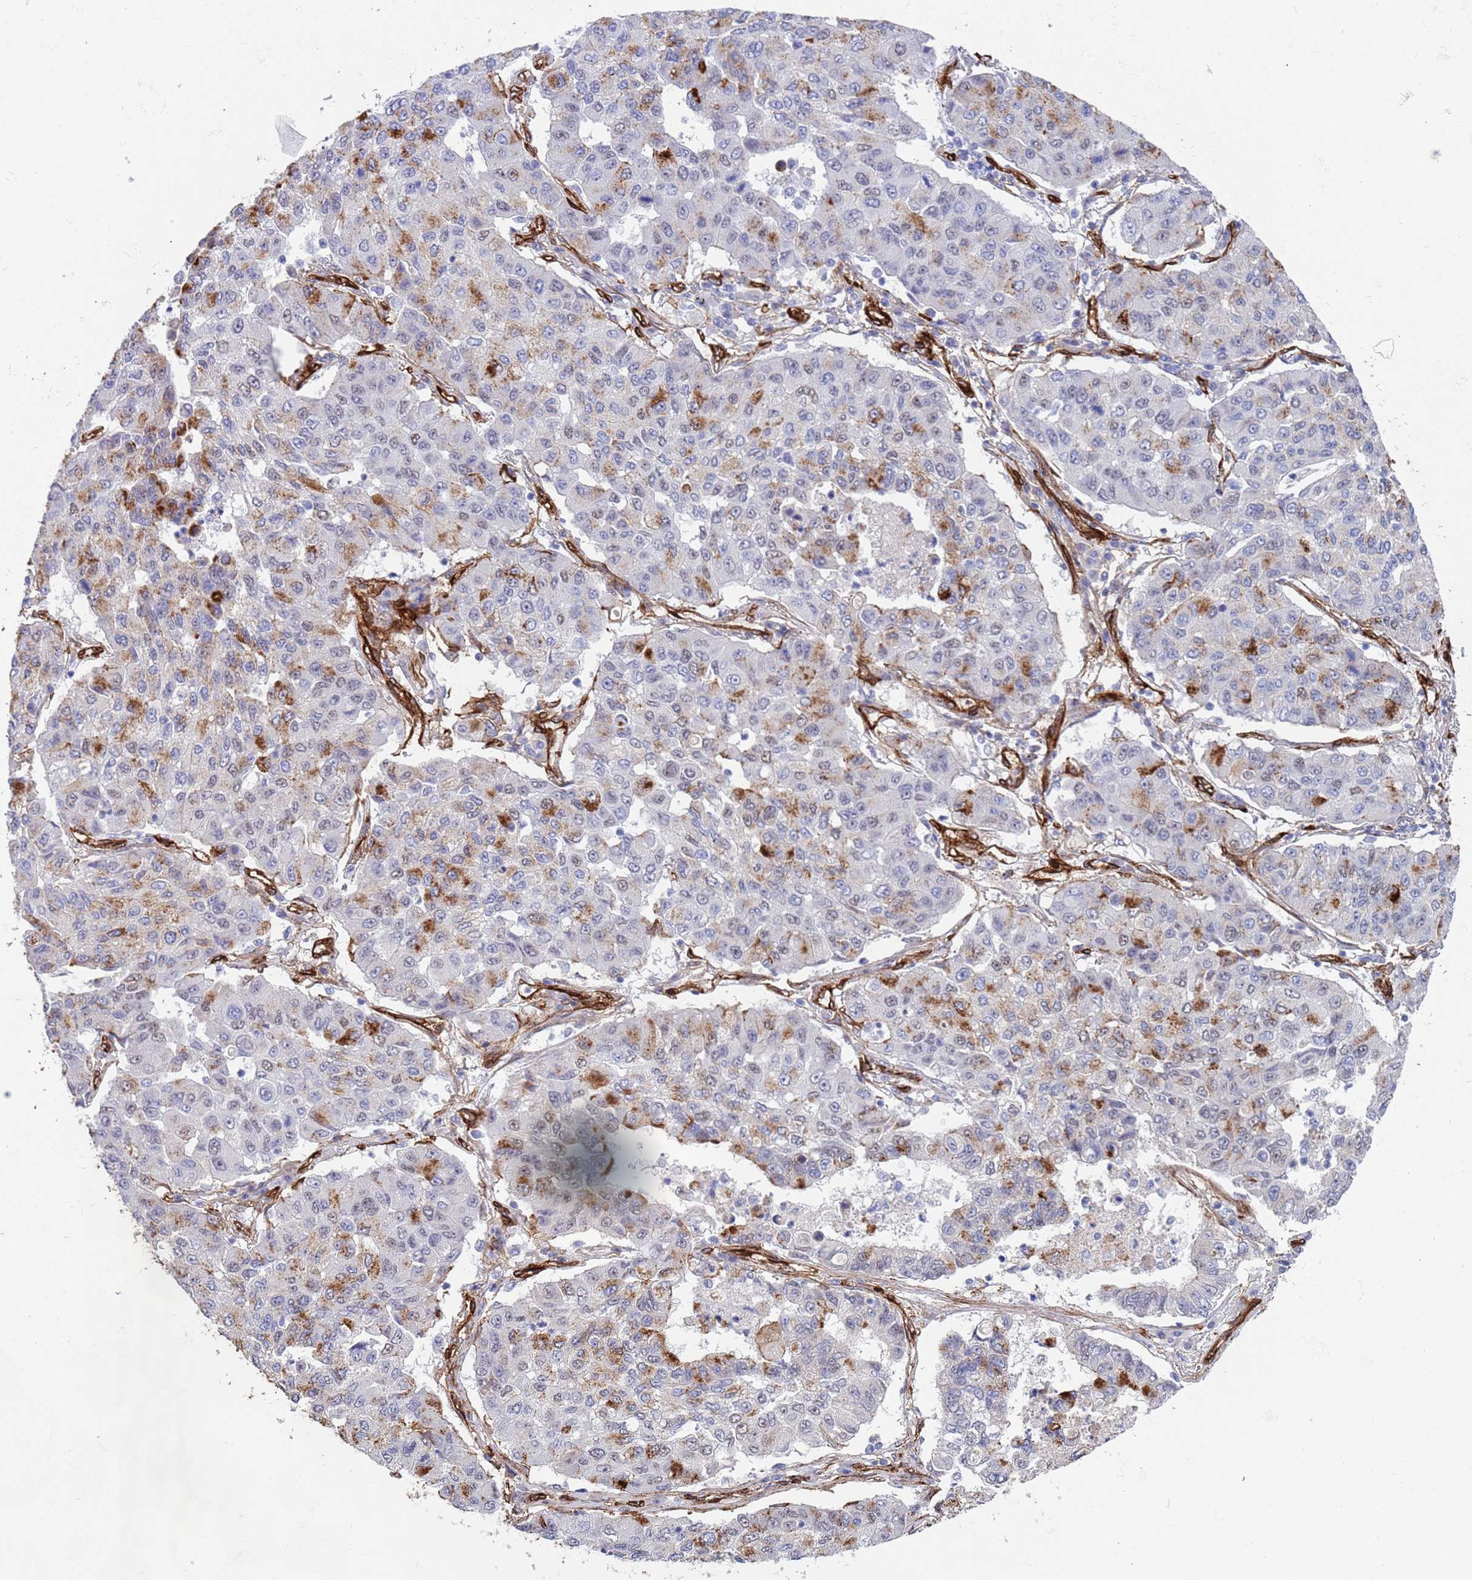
{"staining": {"intensity": "moderate", "quantity": "<25%", "location": "cytoplasmic/membranous"}, "tissue": "lung cancer", "cell_type": "Tumor cells", "image_type": "cancer", "snomed": [{"axis": "morphology", "description": "Squamous cell carcinoma, NOS"}, {"axis": "topography", "description": "Lung"}], "caption": "Lung cancer stained with a protein marker reveals moderate staining in tumor cells.", "gene": "CAV2", "patient": {"sex": "male", "age": 74}}